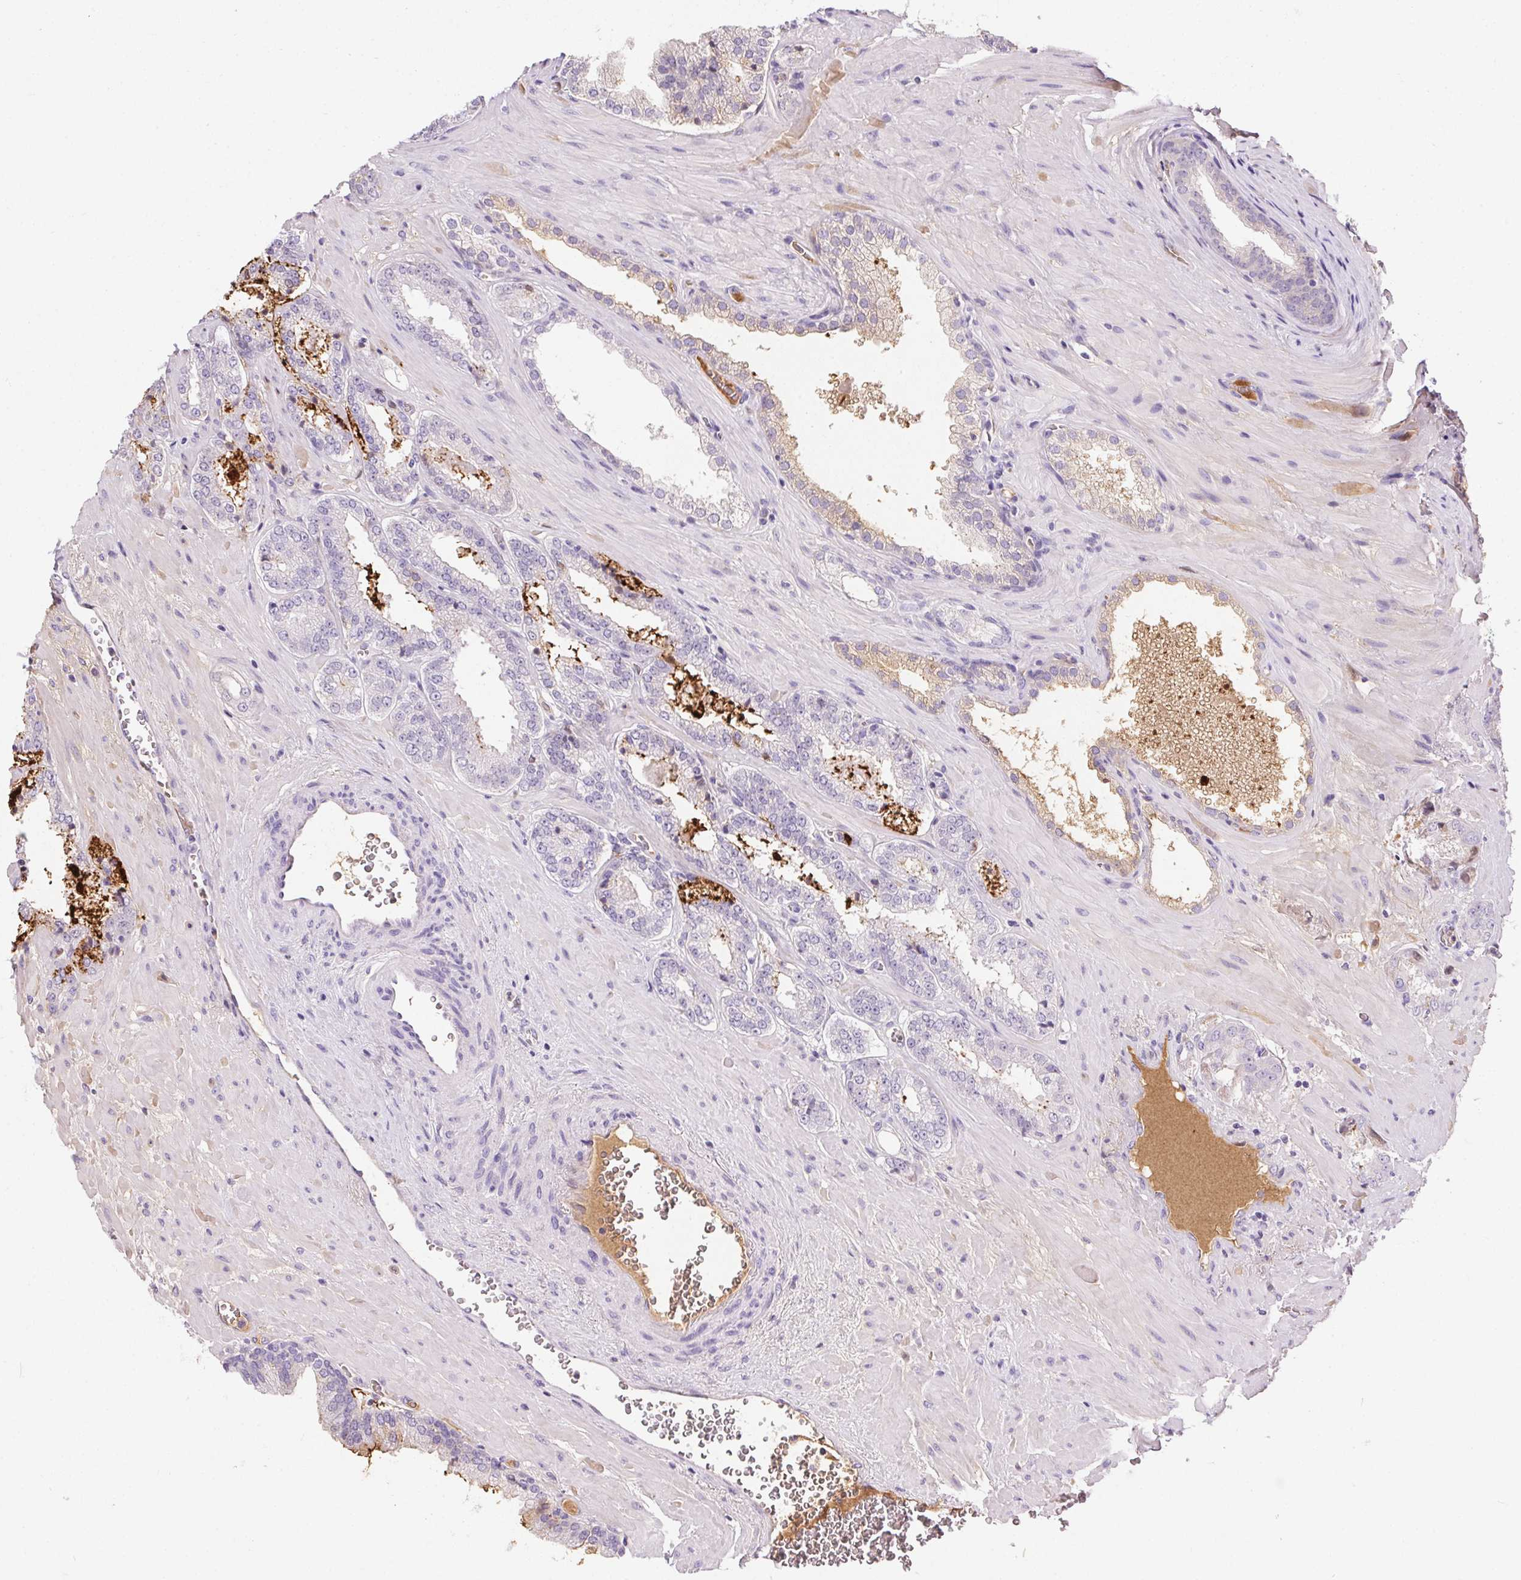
{"staining": {"intensity": "negative", "quantity": "none", "location": "none"}, "tissue": "prostate cancer", "cell_type": "Tumor cells", "image_type": "cancer", "snomed": [{"axis": "morphology", "description": "Adenocarcinoma, NOS"}, {"axis": "topography", "description": "Prostate"}], "caption": "IHC micrograph of prostate cancer (adenocarcinoma) stained for a protein (brown), which shows no staining in tumor cells.", "gene": "ORM1", "patient": {"sex": "male", "age": 63}}